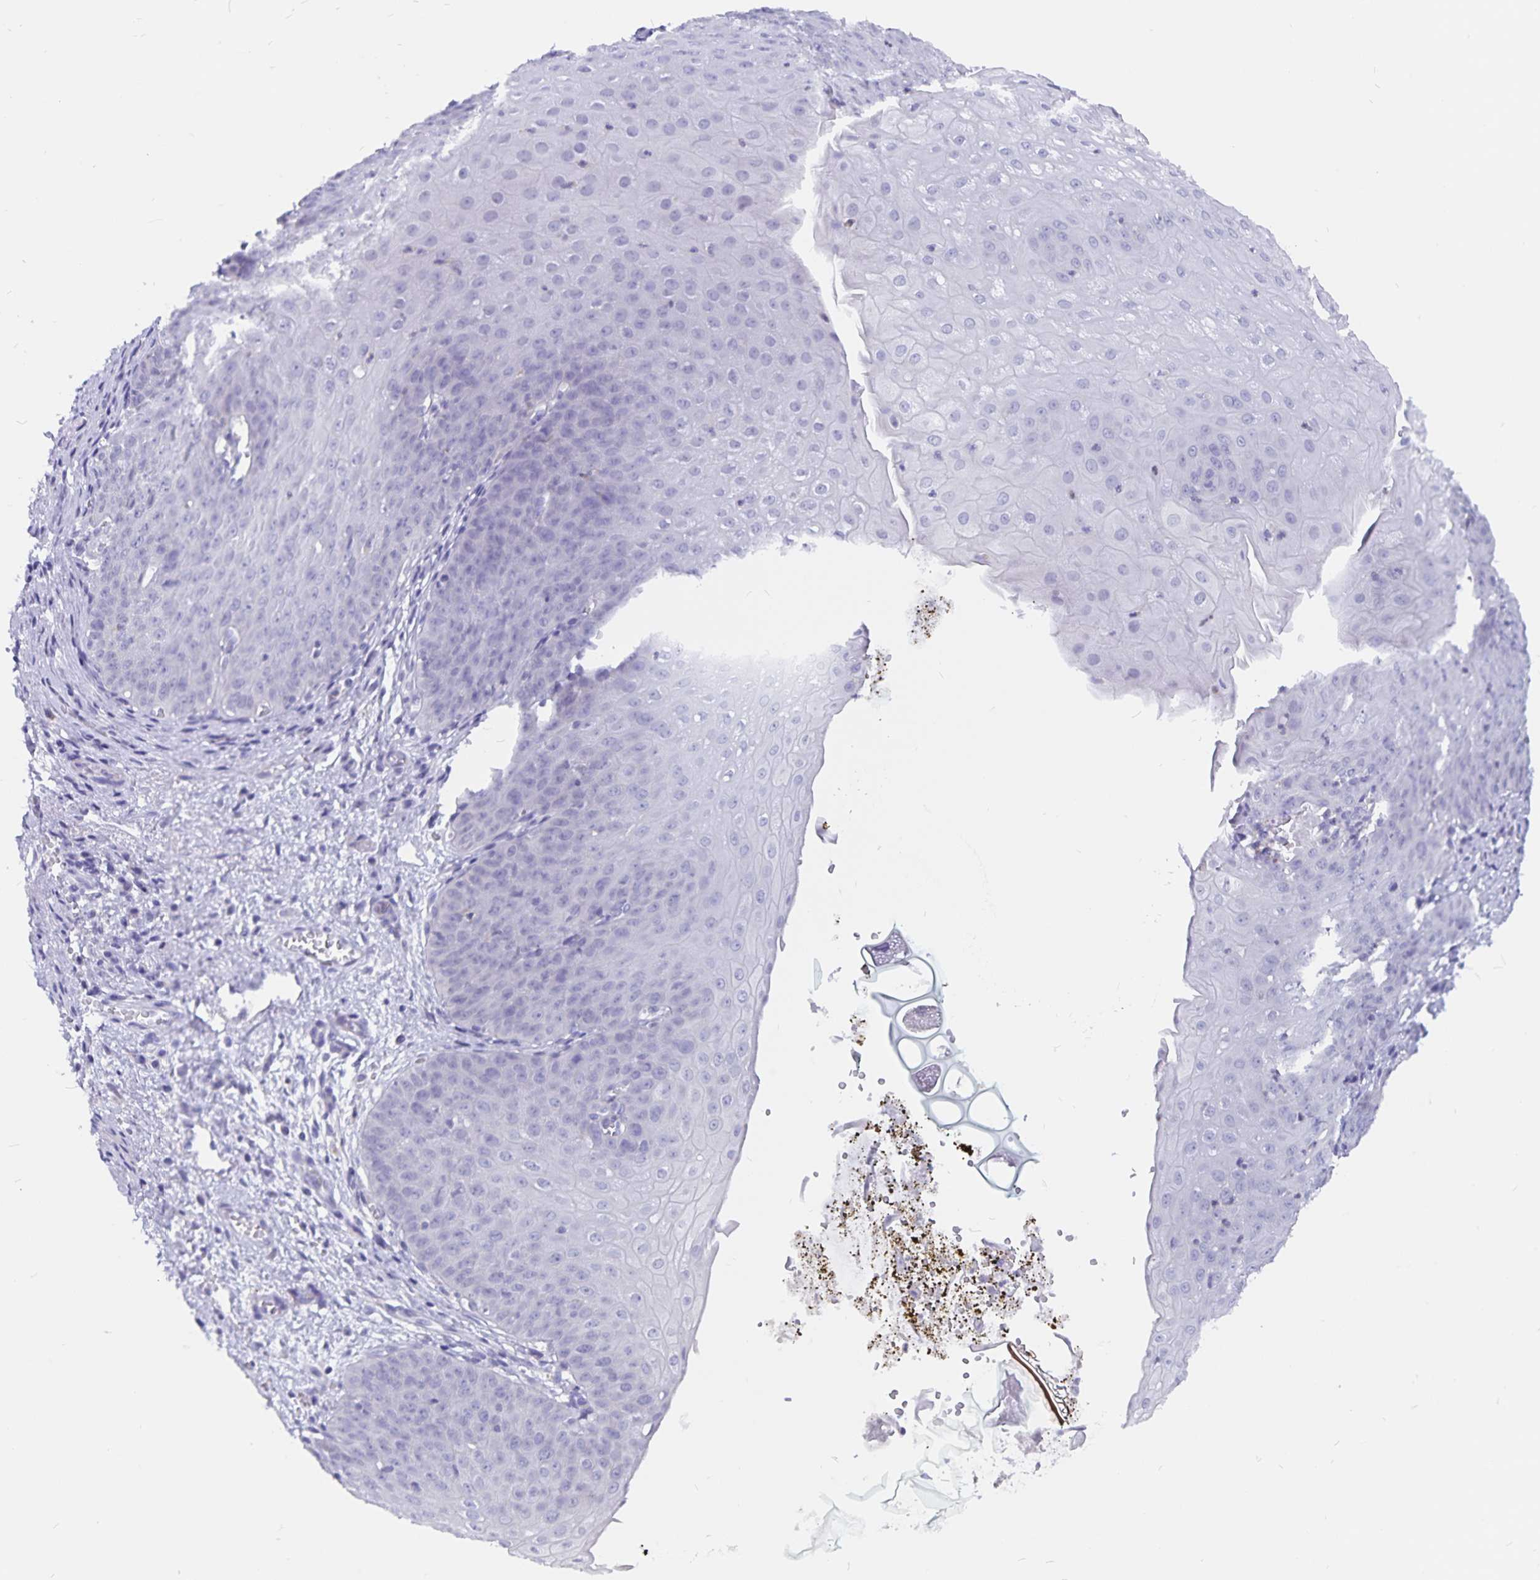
{"staining": {"intensity": "negative", "quantity": "none", "location": "none"}, "tissue": "esophagus", "cell_type": "Squamous epithelial cells", "image_type": "normal", "snomed": [{"axis": "morphology", "description": "Normal tissue, NOS"}, {"axis": "topography", "description": "Esophagus"}], "caption": "Squamous epithelial cells are negative for brown protein staining in benign esophagus. The staining is performed using DAB (3,3'-diaminobenzidine) brown chromogen with nuclei counter-stained in using hematoxylin.", "gene": "SNTN", "patient": {"sex": "male", "age": 71}}